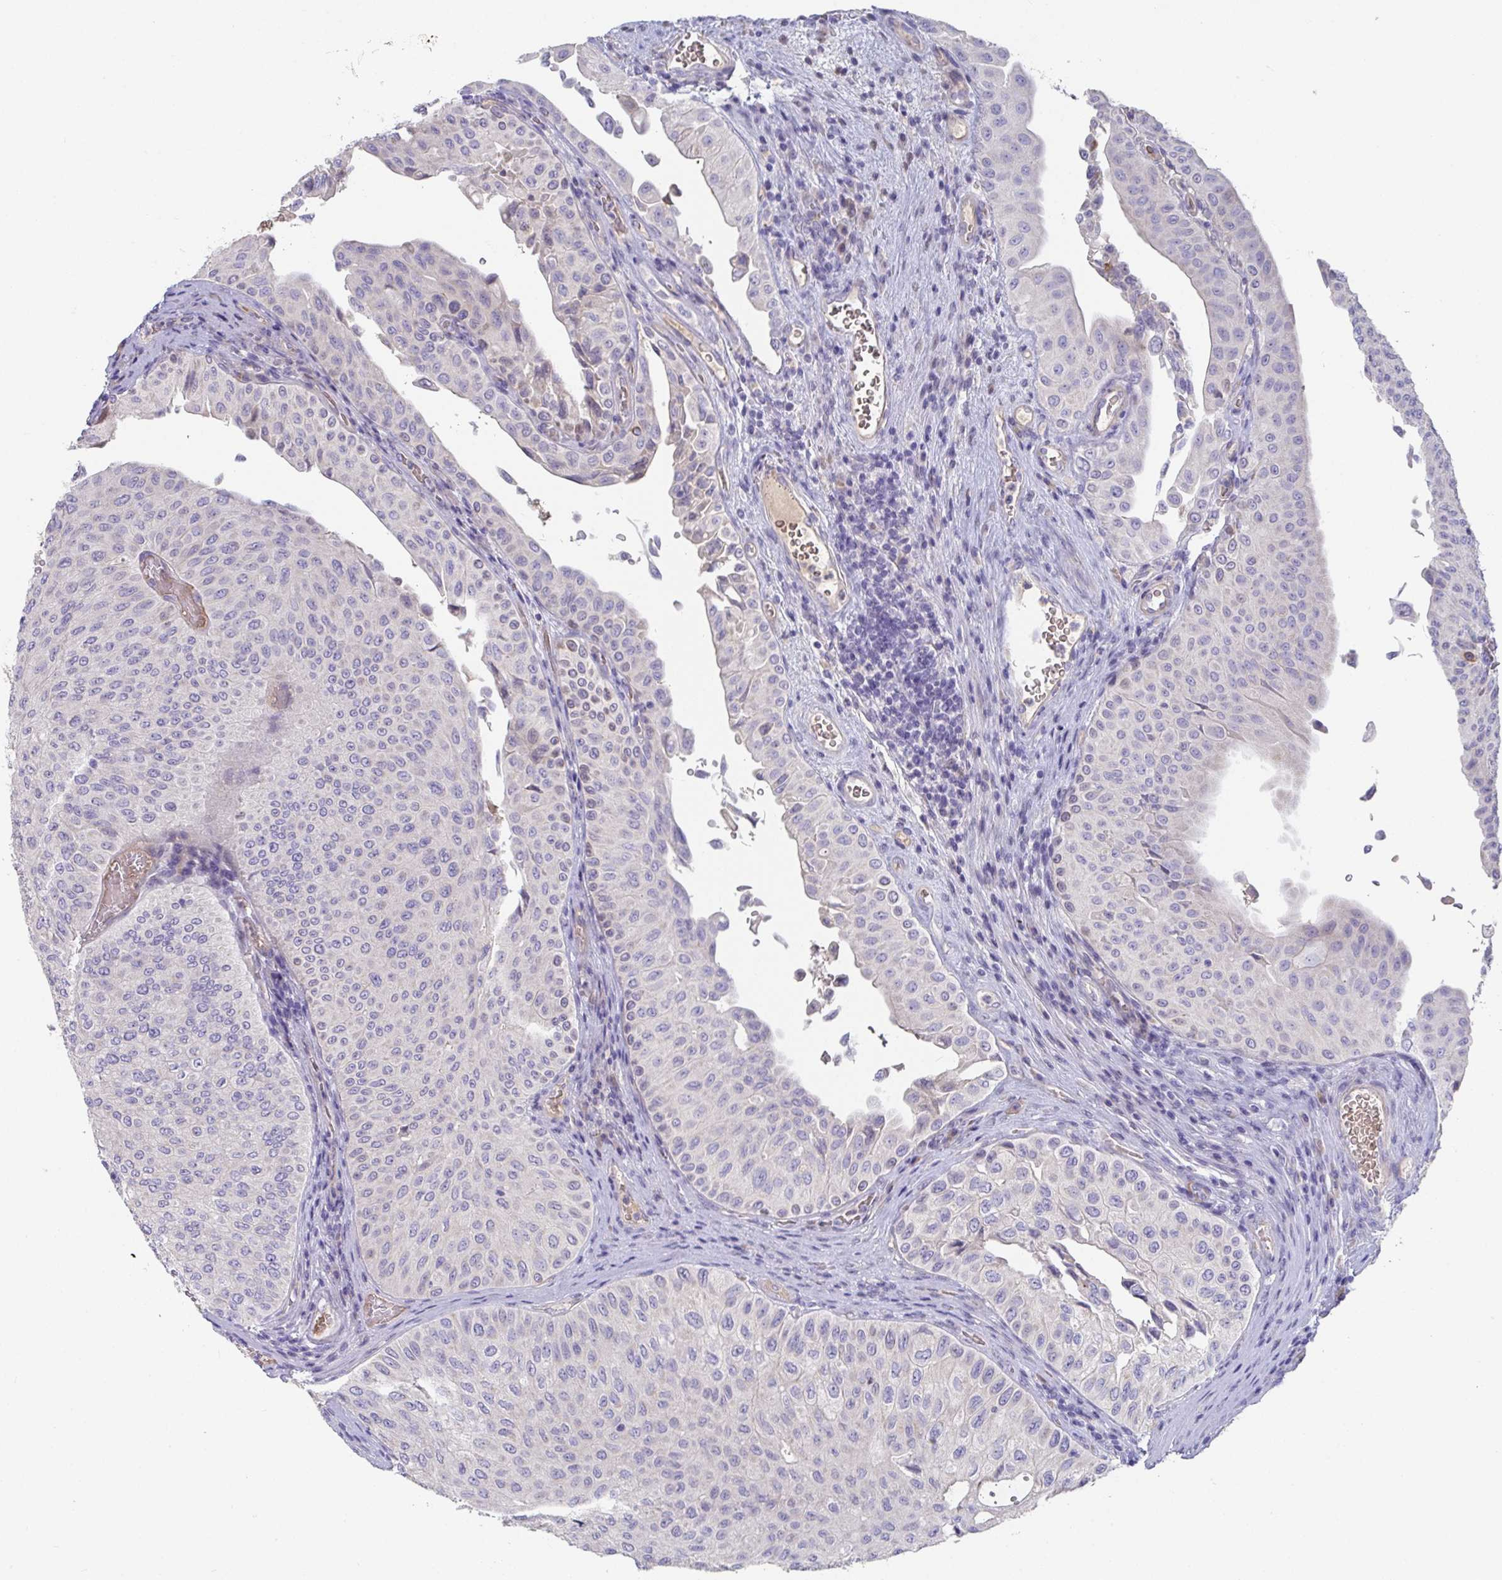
{"staining": {"intensity": "negative", "quantity": "none", "location": "none"}, "tissue": "urothelial cancer", "cell_type": "Tumor cells", "image_type": "cancer", "snomed": [{"axis": "morphology", "description": "Urothelial carcinoma, NOS"}, {"axis": "topography", "description": "Urinary bladder"}], "caption": "IHC micrograph of transitional cell carcinoma stained for a protein (brown), which exhibits no positivity in tumor cells.", "gene": "ANO5", "patient": {"sex": "male", "age": 59}}